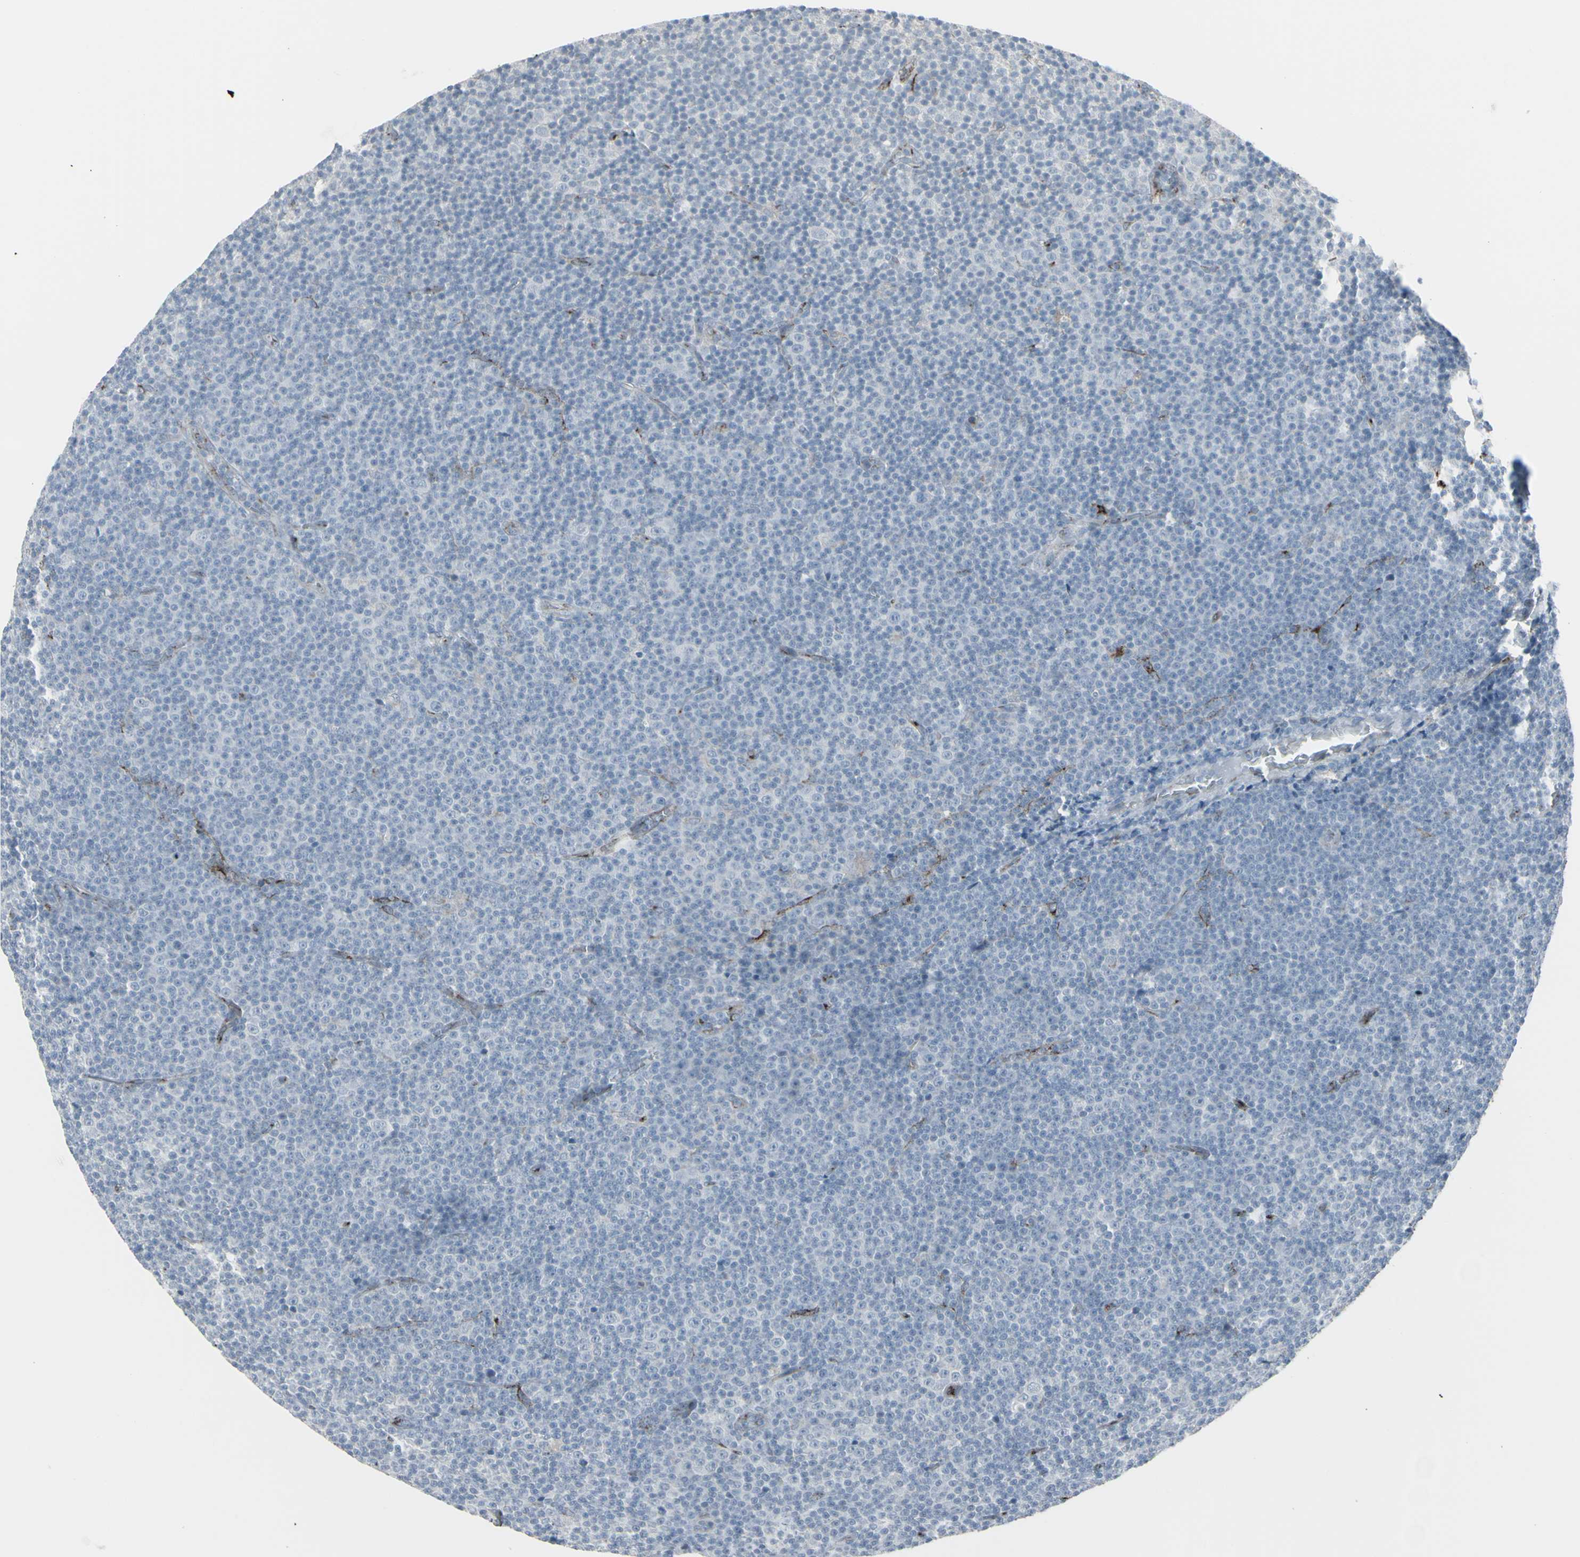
{"staining": {"intensity": "negative", "quantity": "none", "location": "none"}, "tissue": "lymphoma", "cell_type": "Tumor cells", "image_type": "cancer", "snomed": [{"axis": "morphology", "description": "Malignant lymphoma, non-Hodgkin's type, Low grade"}, {"axis": "topography", "description": "Lymph node"}], "caption": "IHC histopathology image of neoplastic tissue: human malignant lymphoma, non-Hodgkin's type (low-grade) stained with DAB (3,3'-diaminobenzidine) shows no significant protein positivity in tumor cells.", "gene": "GJA1", "patient": {"sex": "female", "age": 67}}